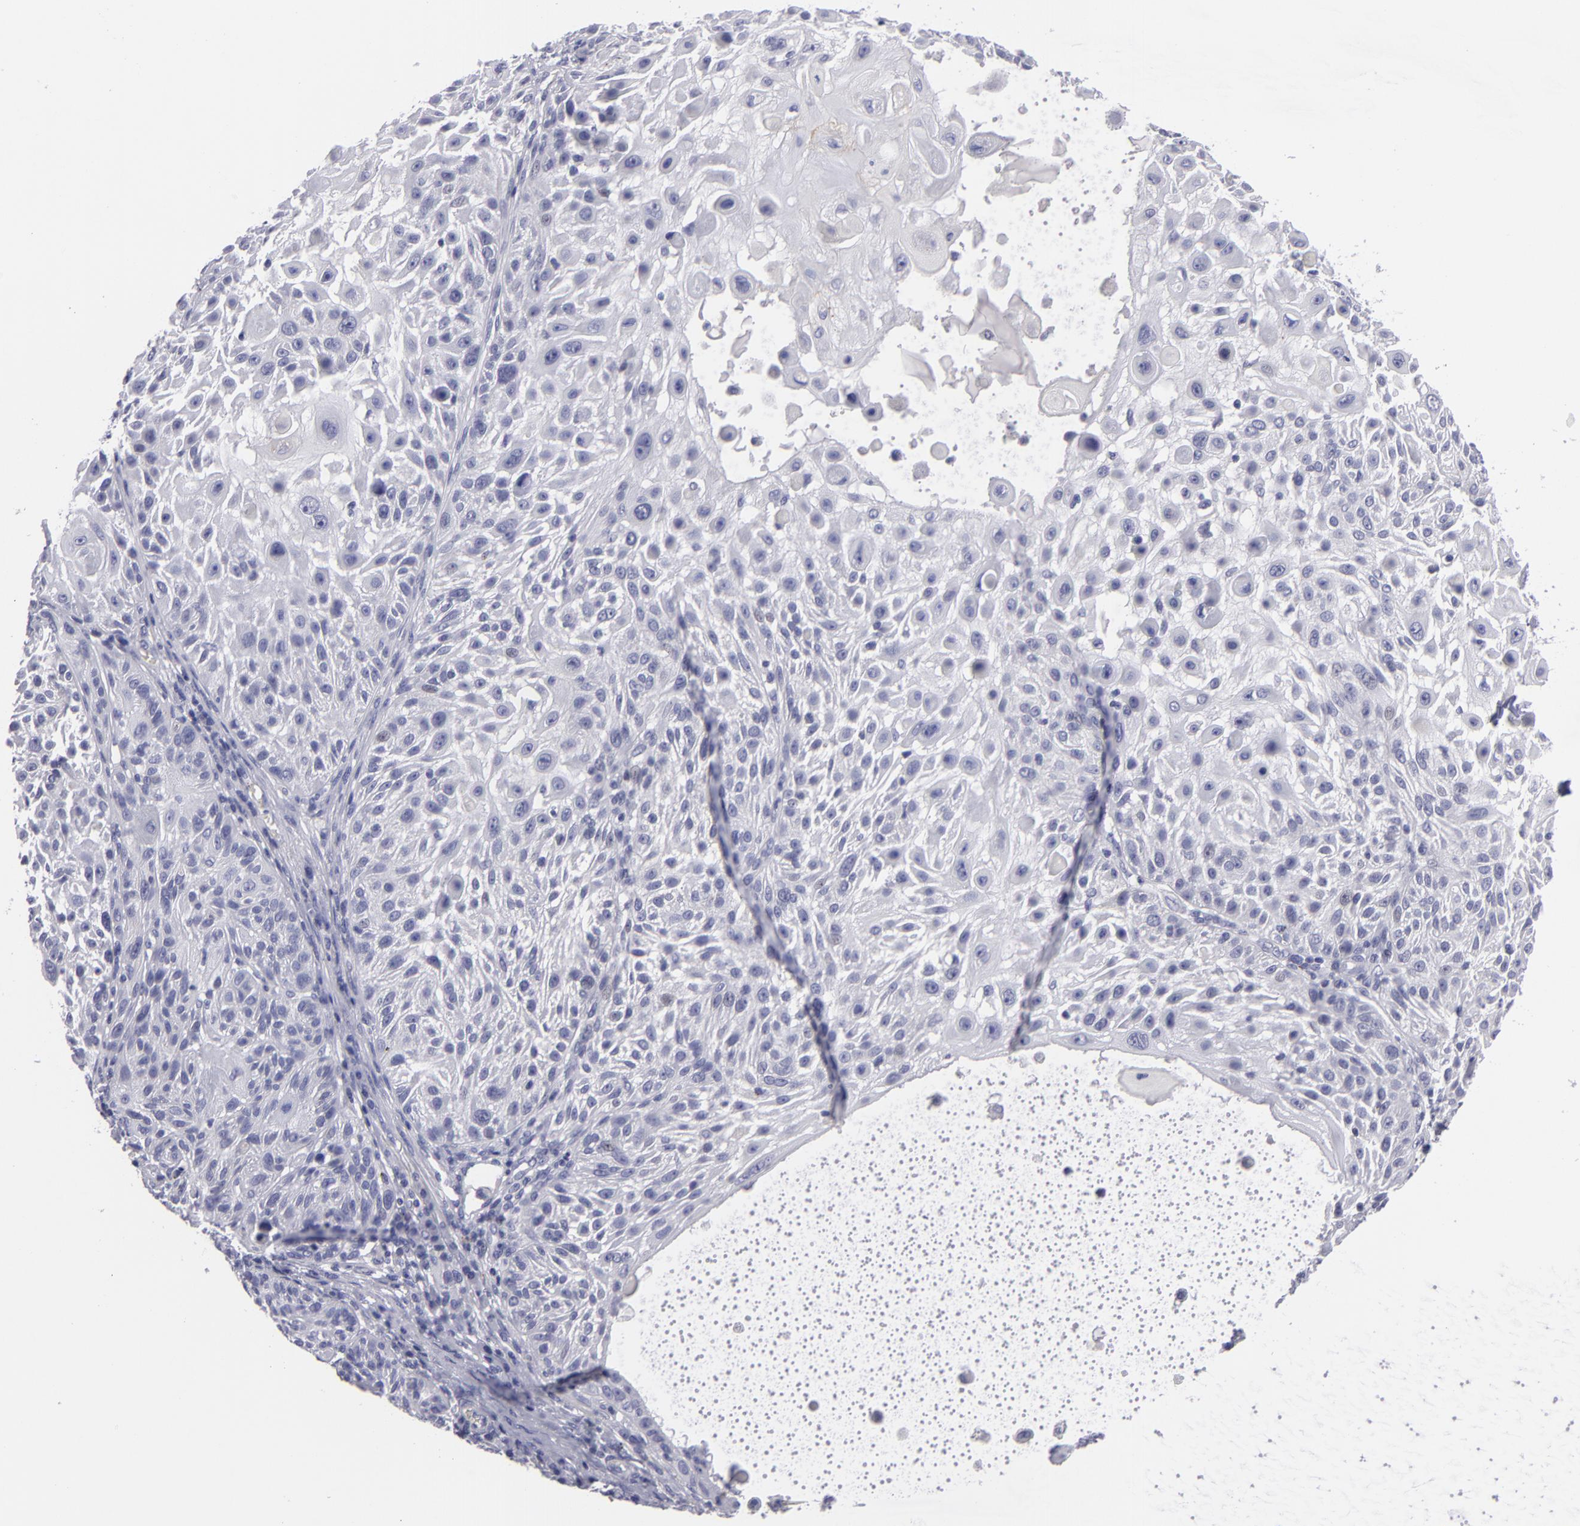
{"staining": {"intensity": "negative", "quantity": "none", "location": "none"}, "tissue": "skin cancer", "cell_type": "Tumor cells", "image_type": "cancer", "snomed": [{"axis": "morphology", "description": "Squamous cell carcinoma, NOS"}, {"axis": "topography", "description": "Skin"}], "caption": "This is a histopathology image of IHC staining of skin cancer (squamous cell carcinoma), which shows no expression in tumor cells. The staining is performed using DAB (3,3'-diaminobenzidine) brown chromogen with nuclei counter-stained in using hematoxylin.", "gene": "CTNNB1", "patient": {"sex": "female", "age": 89}}